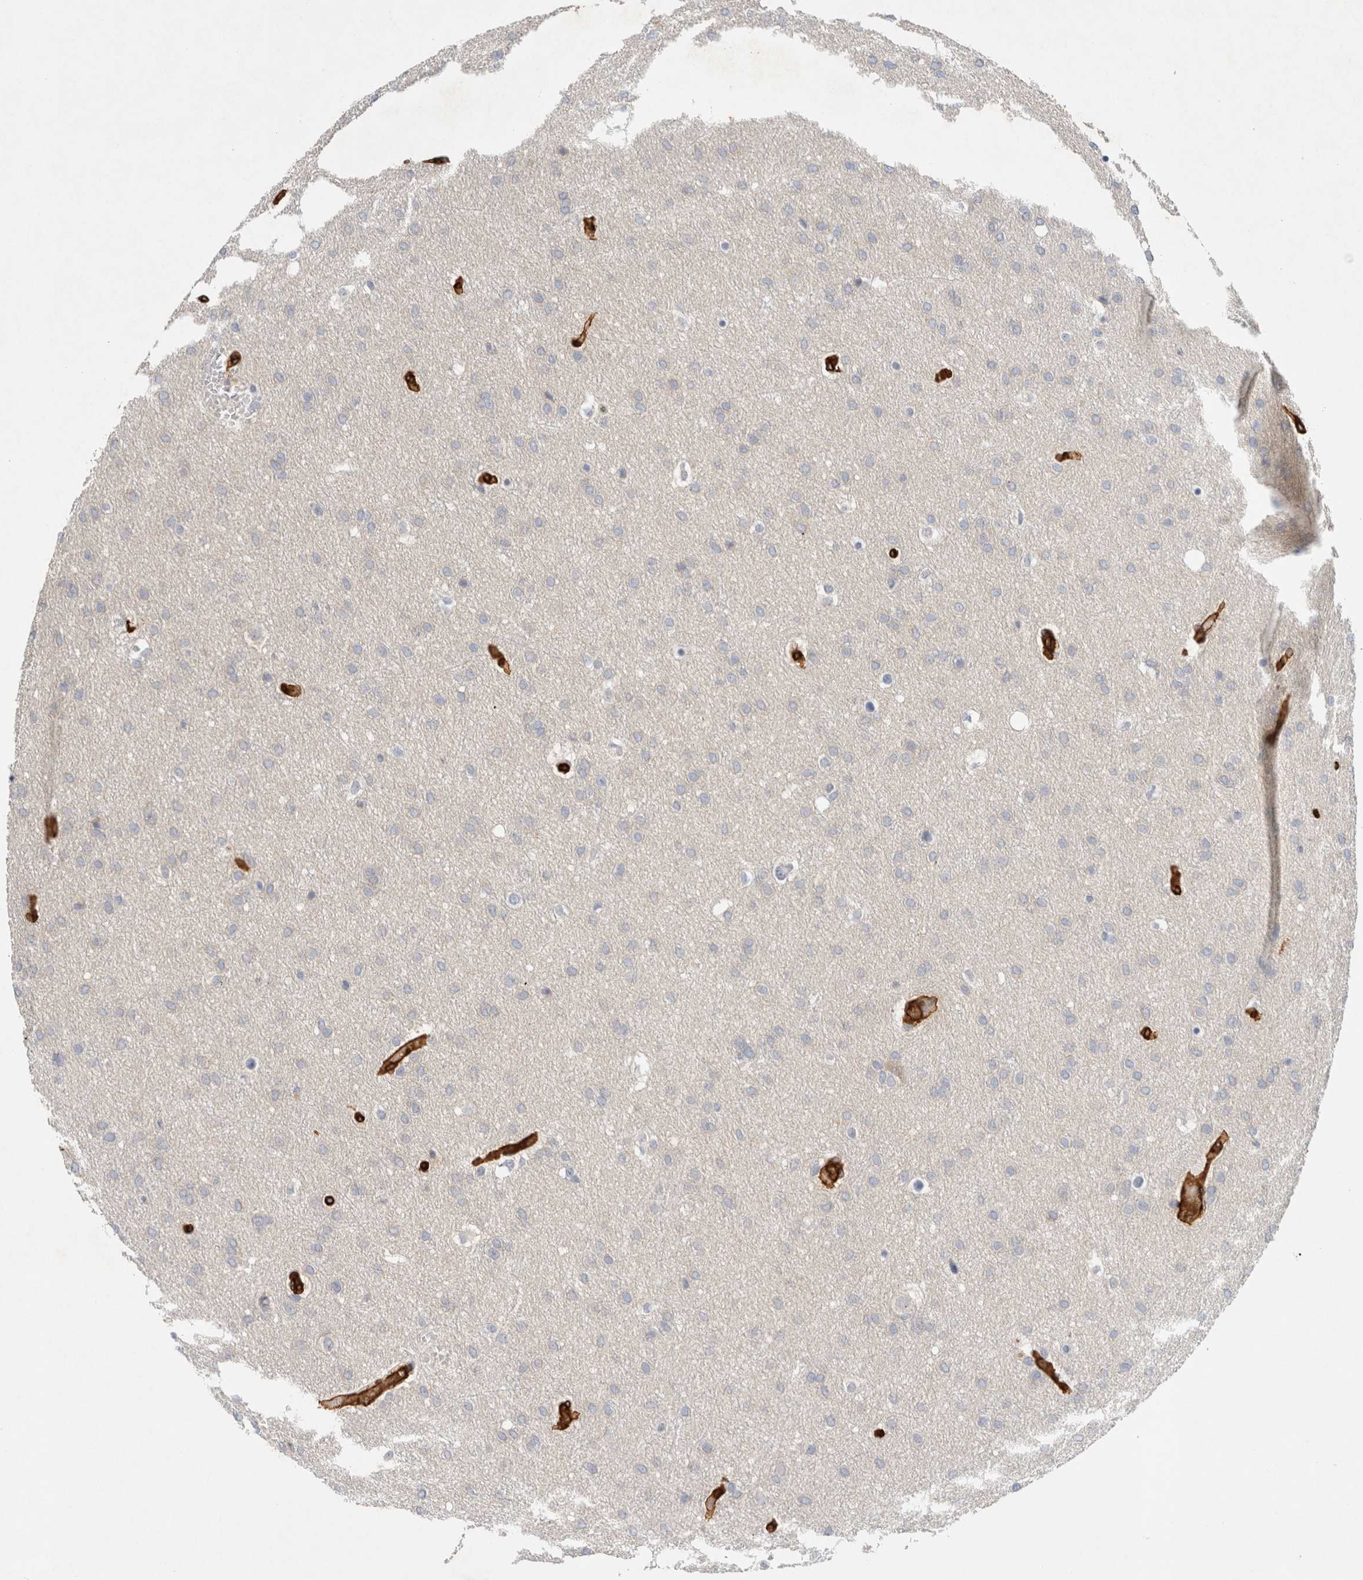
{"staining": {"intensity": "negative", "quantity": "none", "location": "none"}, "tissue": "glioma", "cell_type": "Tumor cells", "image_type": "cancer", "snomed": [{"axis": "morphology", "description": "Glioma, malignant, Low grade"}, {"axis": "topography", "description": "Brain"}], "caption": "Immunohistochemical staining of human glioma displays no significant positivity in tumor cells. Nuclei are stained in blue.", "gene": "JMJD4", "patient": {"sex": "female", "age": 37}}